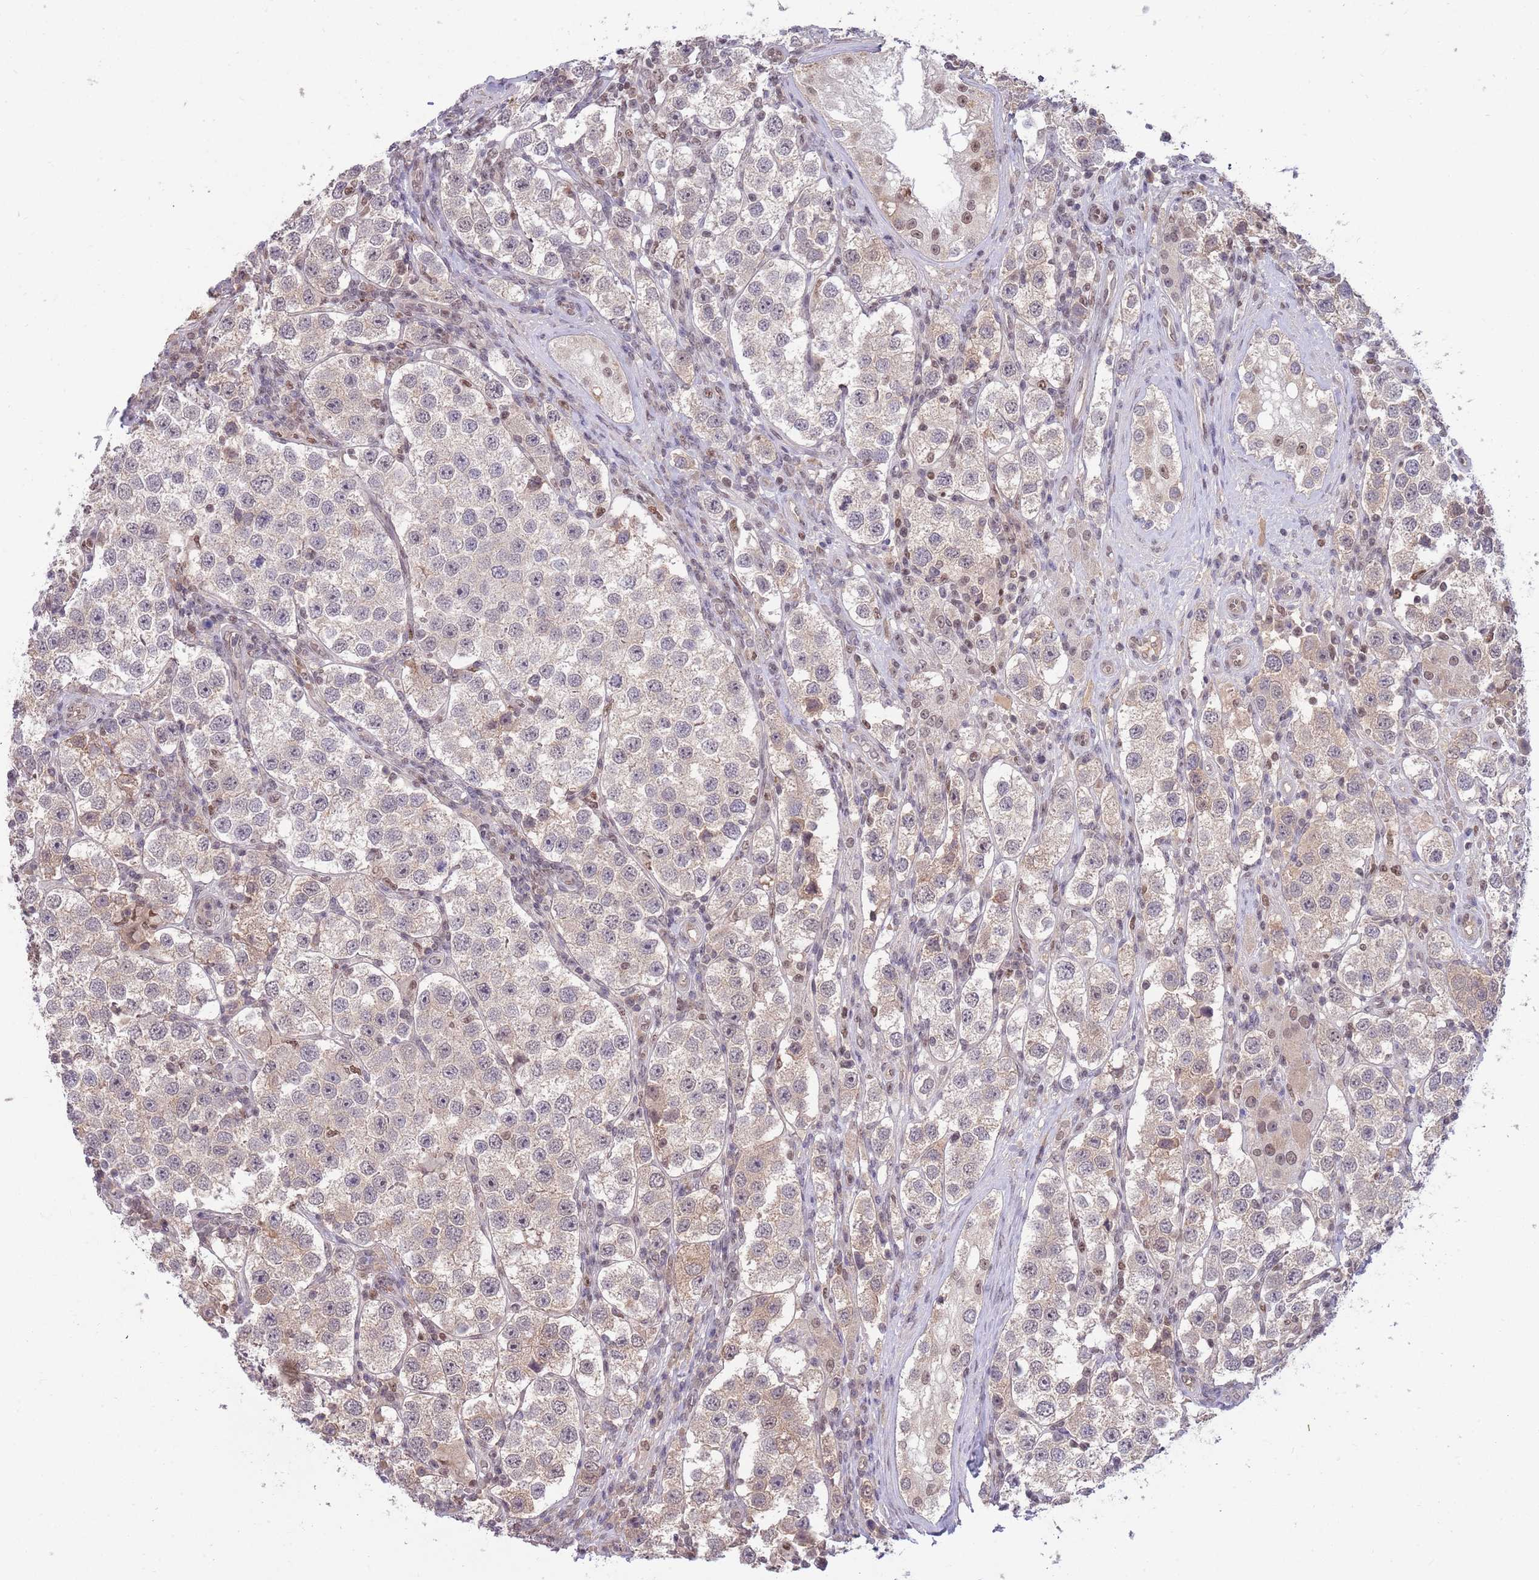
{"staining": {"intensity": "weak", "quantity": "<25%", "location": "cytoplasmic/membranous"}, "tissue": "testis cancer", "cell_type": "Tumor cells", "image_type": "cancer", "snomed": [{"axis": "morphology", "description": "Seminoma, NOS"}, {"axis": "topography", "description": "Testis"}], "caption": "IHC photomicrograph of testis cancer stained for a protein (brown), which reveals no expression in tumor cells.", "gene": "ZBTB7A", "patient": {"sex": "male", "age": 37}}